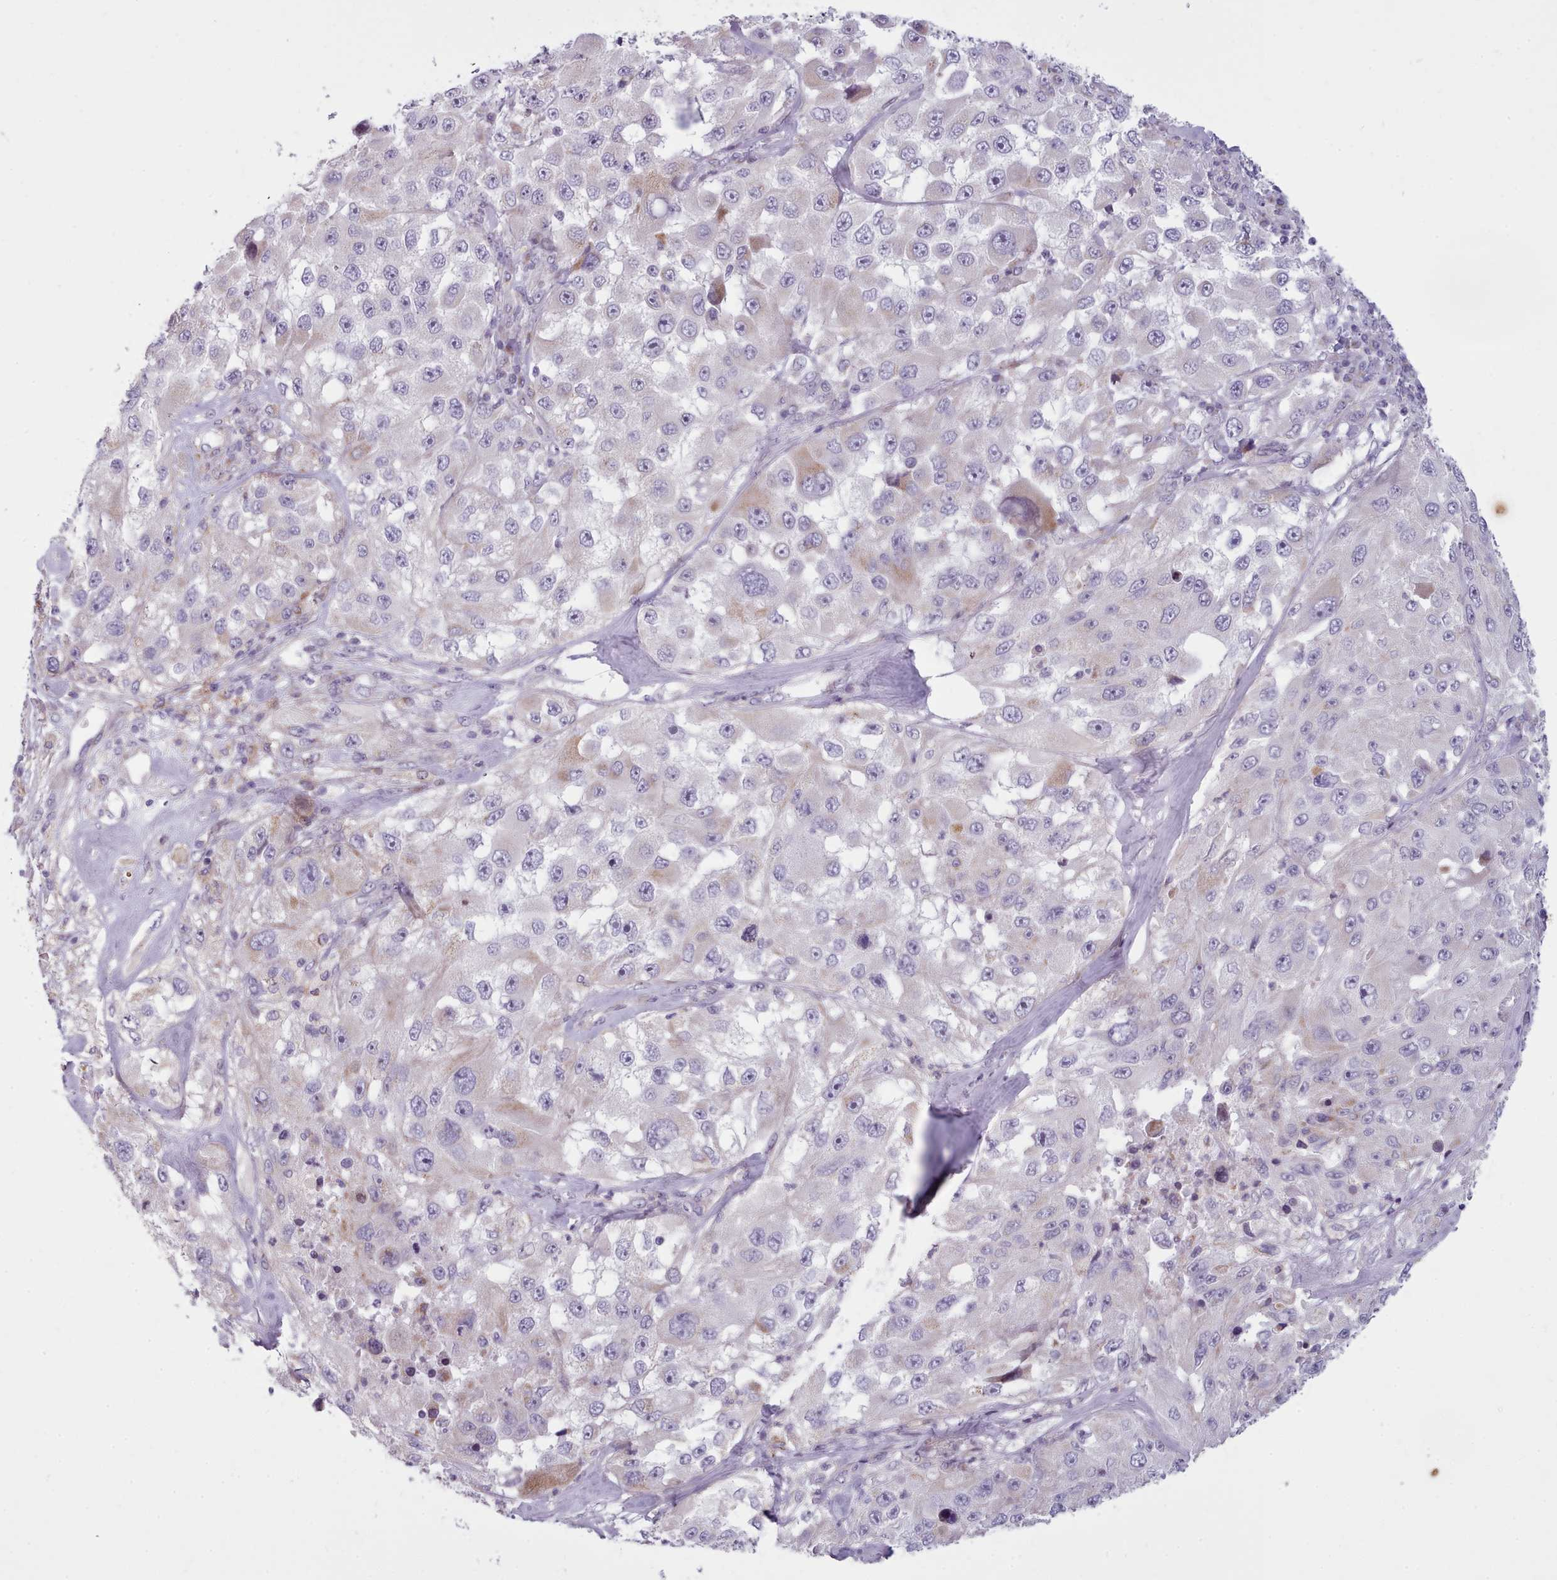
{"staining": {"intensity": "weak", "quantity": "<25%", "location": "cytoplasmic/membranous"}, "tissue": "melanoma", "cell_type": "Tumor cells", "image_type": "cancer", "snomed": [{"axis": "morphology", "description": "Malignant melanoma, Metastatic site"}, {"axis": "topography", "description": "Lymph node"}], "caption": "Malignant melanoma (metastatic site) stained for a protein using immunohistochemistry (IHC) shows no staining tumor cells.", "gene": "SLC52A3", "patient": {"sex": "male", "age": 62}}